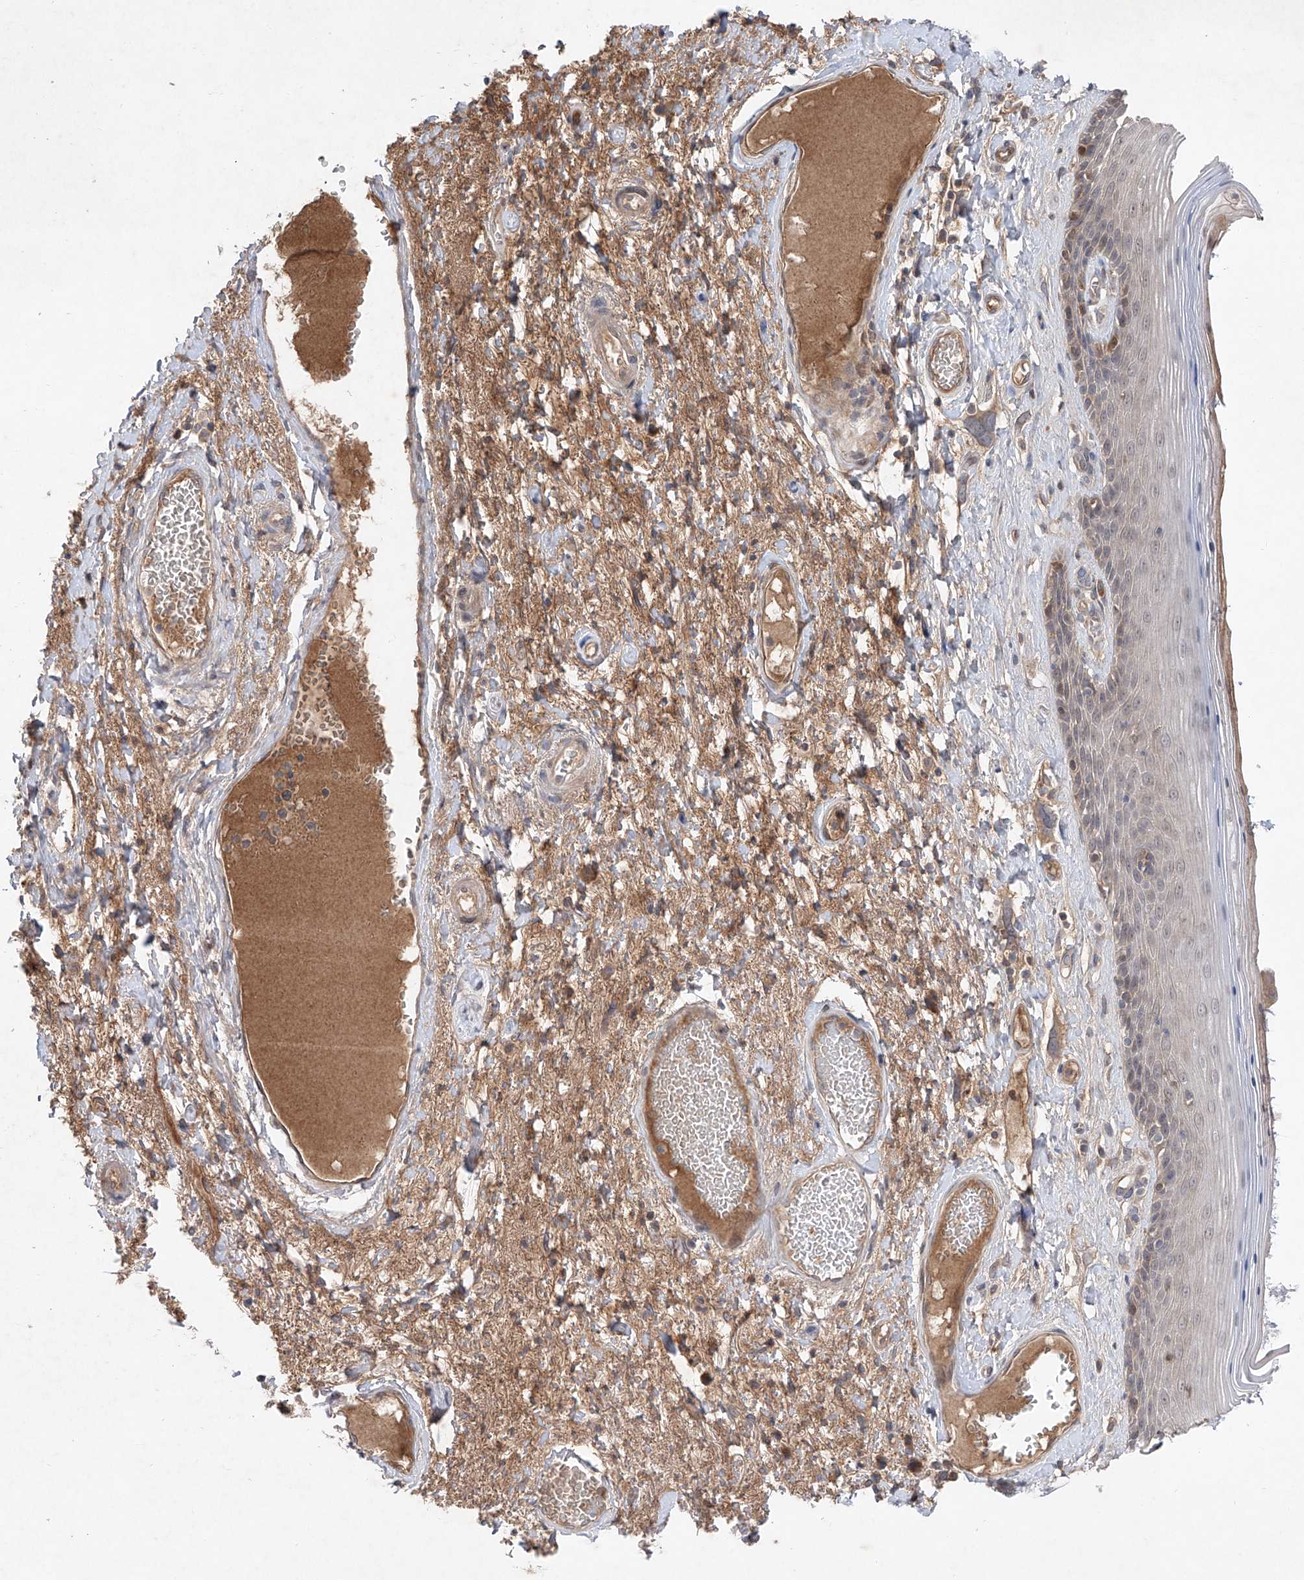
{"staining": {"intensity": "weak", "quantity": "25%-75%", "location": "cytoplasmic/membranous,nuclear"}, "tissue": "skin", "cell_type": "Epidermal cells", "image_type": "normal", "snomed": [{"axis": "morphology", "description": "Normal tissue, NOS"}, {"axis": "topography", "description": "Anal"}], "caption": "A brown stain shows weak cytoplasmic/membranous,nuclear staining of a protein in epidermal cells of unremarkable skin.", "gene": "FAM135A", "patient": {"sex": "male", "age": 69}}